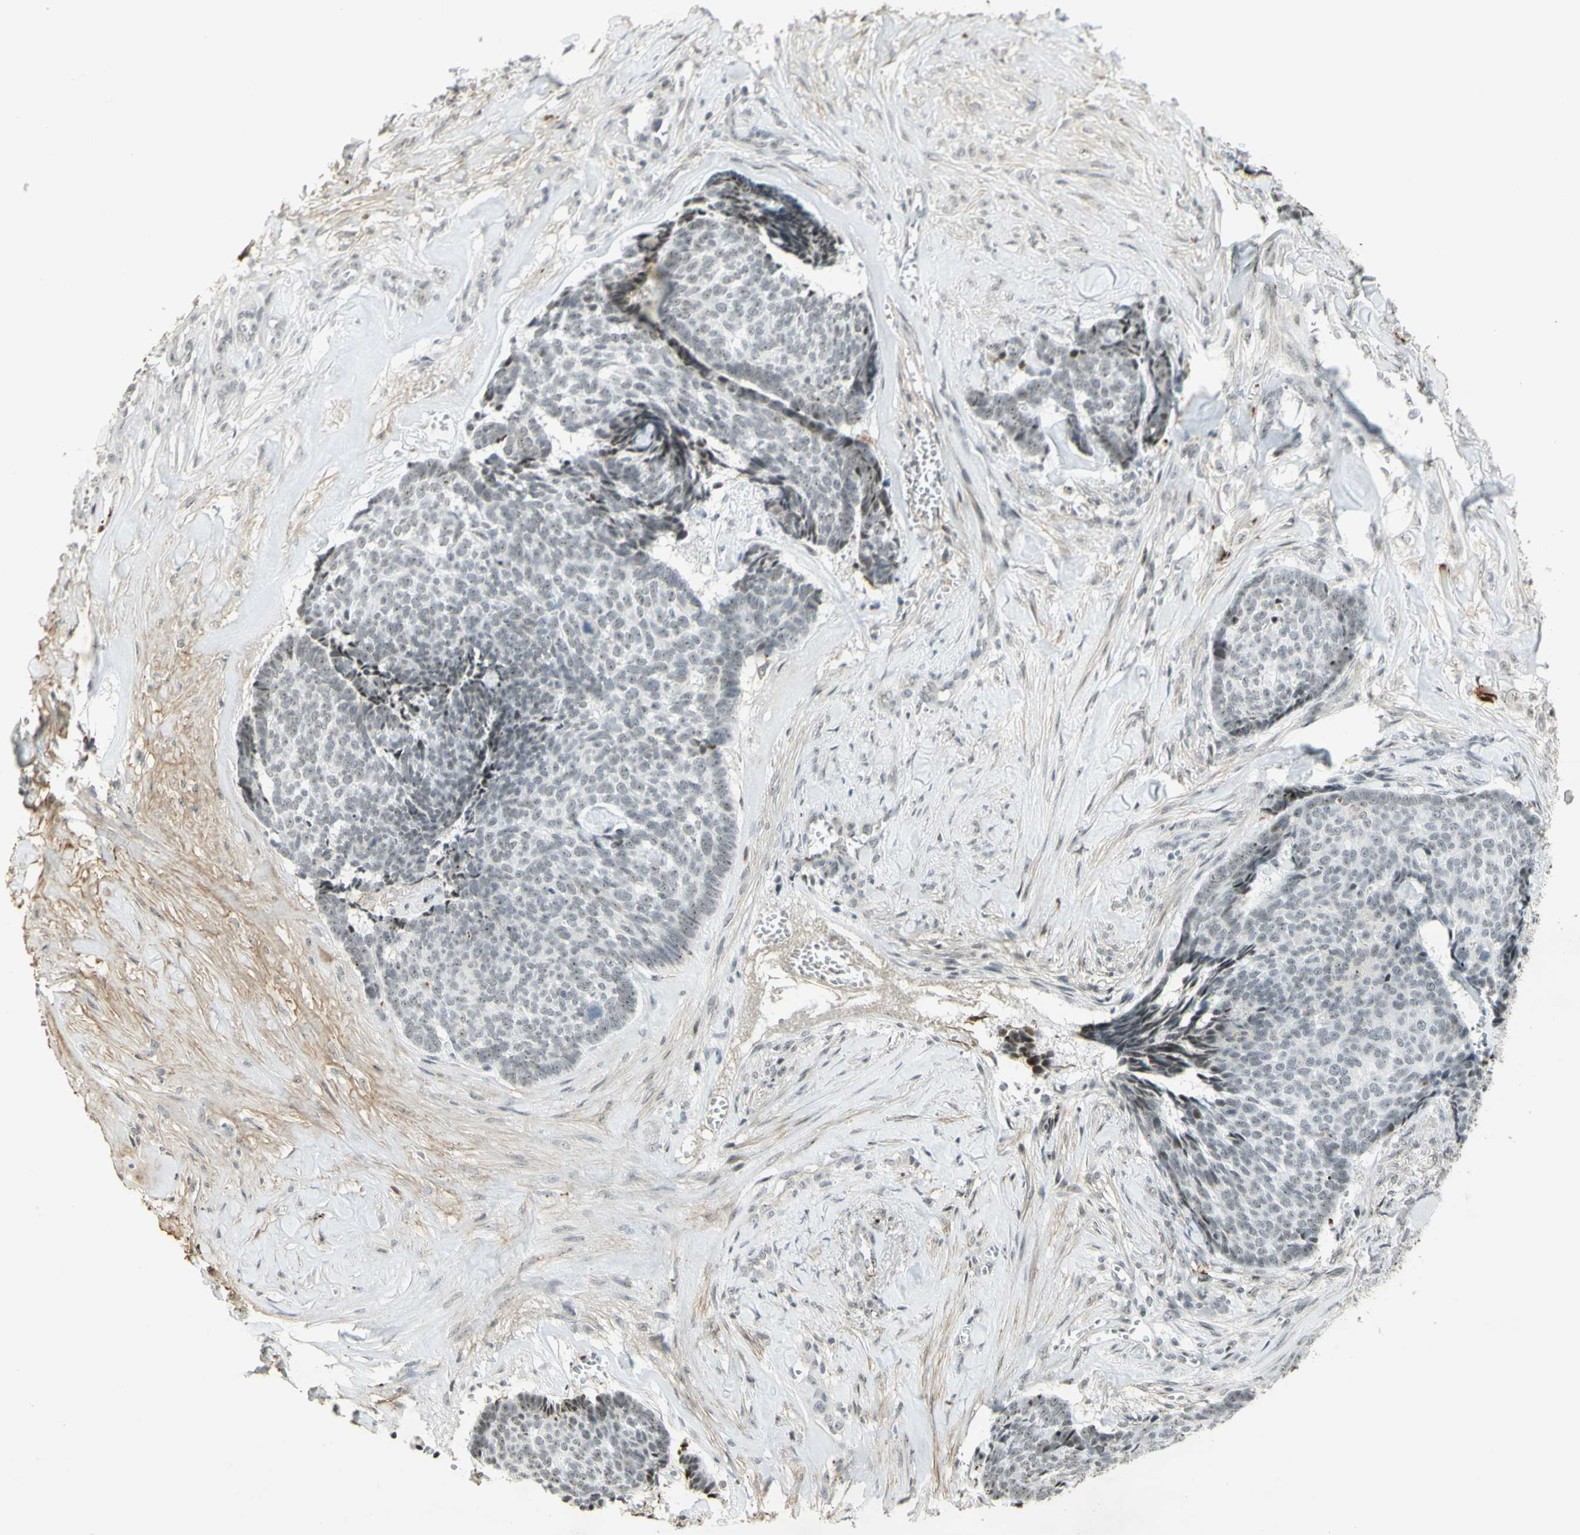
{"staining": {"intensity": "weak", "quantity": "25%-75%", "location": "nuclear"}, "tissue": "skin cancer", "cell_type": "Tumor cells", "image_type": "cancer", "snomed": [{"axis": "morphology", "description": "Basal cell carcinoma"}, {"axis": "topography", "description": "Skin"}], "caption": "A photomicrograph showing weak nuclear expression in about 25%-75% of tumor cells in skin basal cell carcinoma, as visualized by brown immunohistochemical staining.", "gene": "IRF1", "patient": {"sex": "male", "age": 84}}